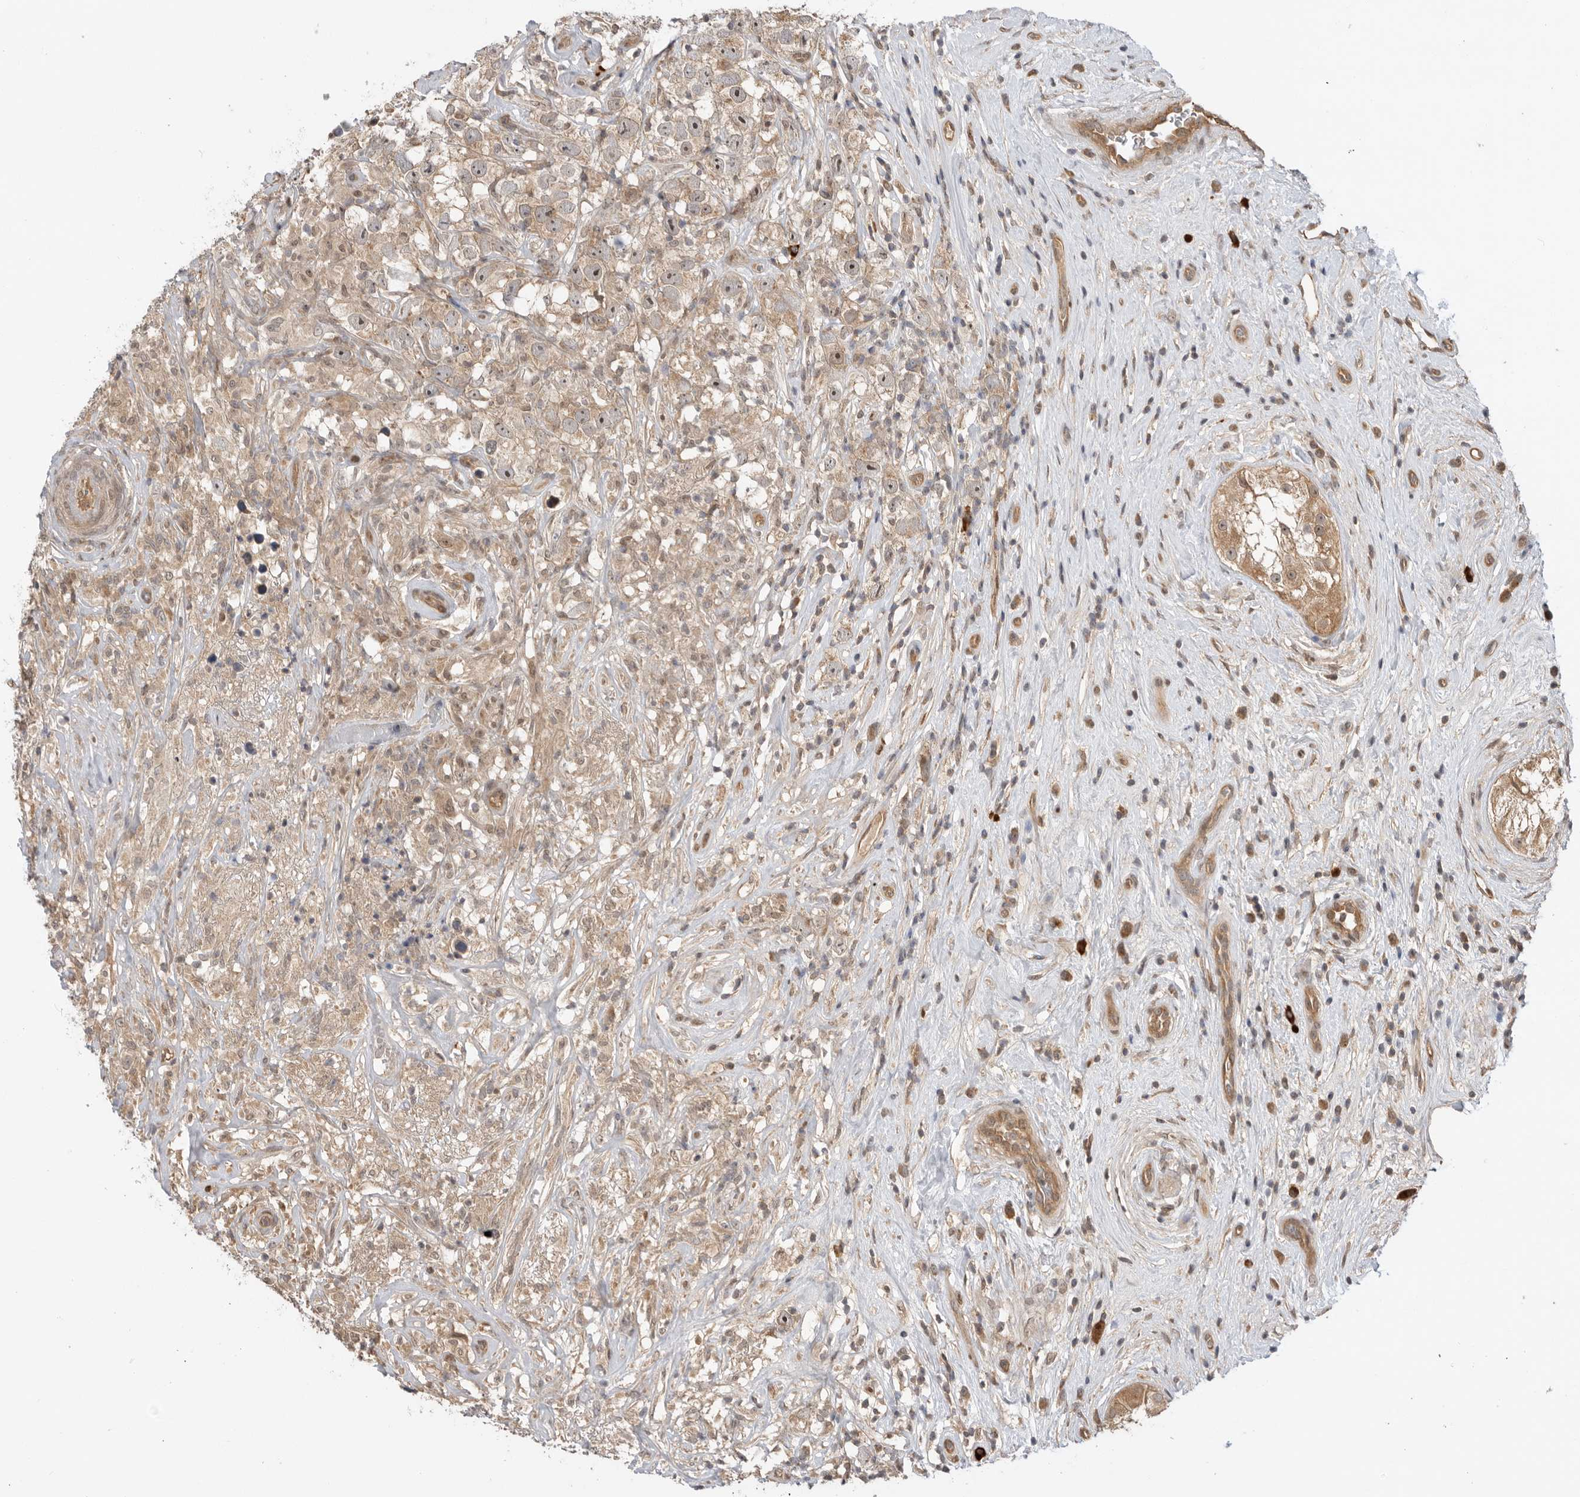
{"staining": {"intensity": "moderate", "quantity": "<25%", "location": "nuclear"}, "tissue": "testis cancer", "cell_type": "Tumor cells", "image_type": "cancer", "snomed": [{"axis": "morphology", "description": "Seminoma, NOS"}, {"axis": "topography", "description": "Testis"}], "caption": "A micrograph showing moderate nuclear staining in about <25% of tumor cells in seminoma (testis), as visualized by brown immunohistochemical staining.", "gene": "DCAF8", "patient": {"sex": "male", "age": 49}}